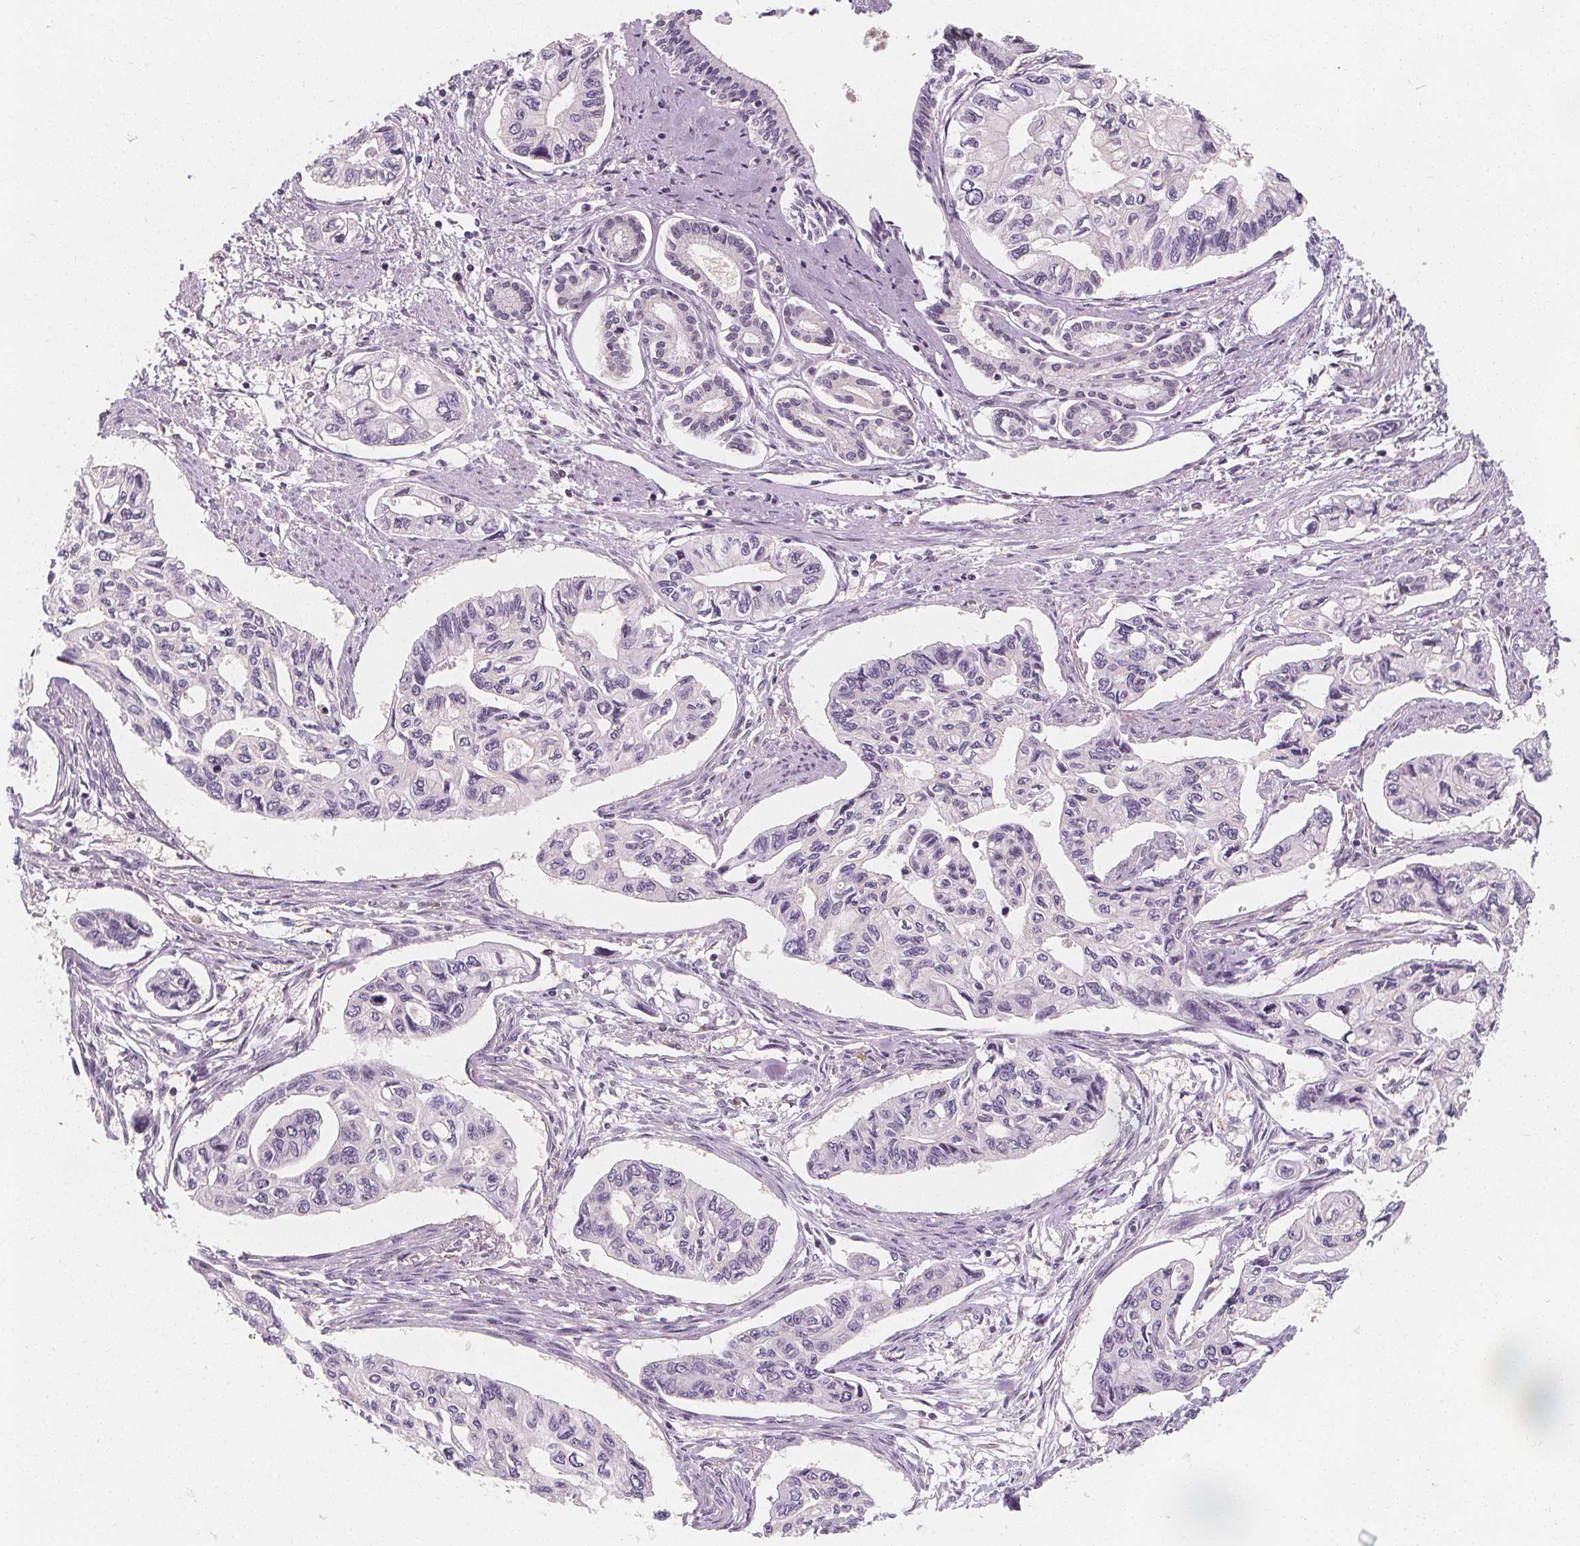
{"staining": {"intensity": "negative", "quantity": "none", "location": "none"}, "tissue": "pancreatic cancer", "cell_type": "Tumor cells", "image_type": "cancer", "snomed": [{"axis": "morphology", "description": "Adenocarcinoma, NOS"}, {"axis": "topography", "description": "Pancreas"}], "caption": "Protein analysis of pancreatic cancer (adenocarcinoma) demonstrates no significant positivity in tumor cells.", "gene": "UGP2", "patient": {"sex": "female", "age": 76}}